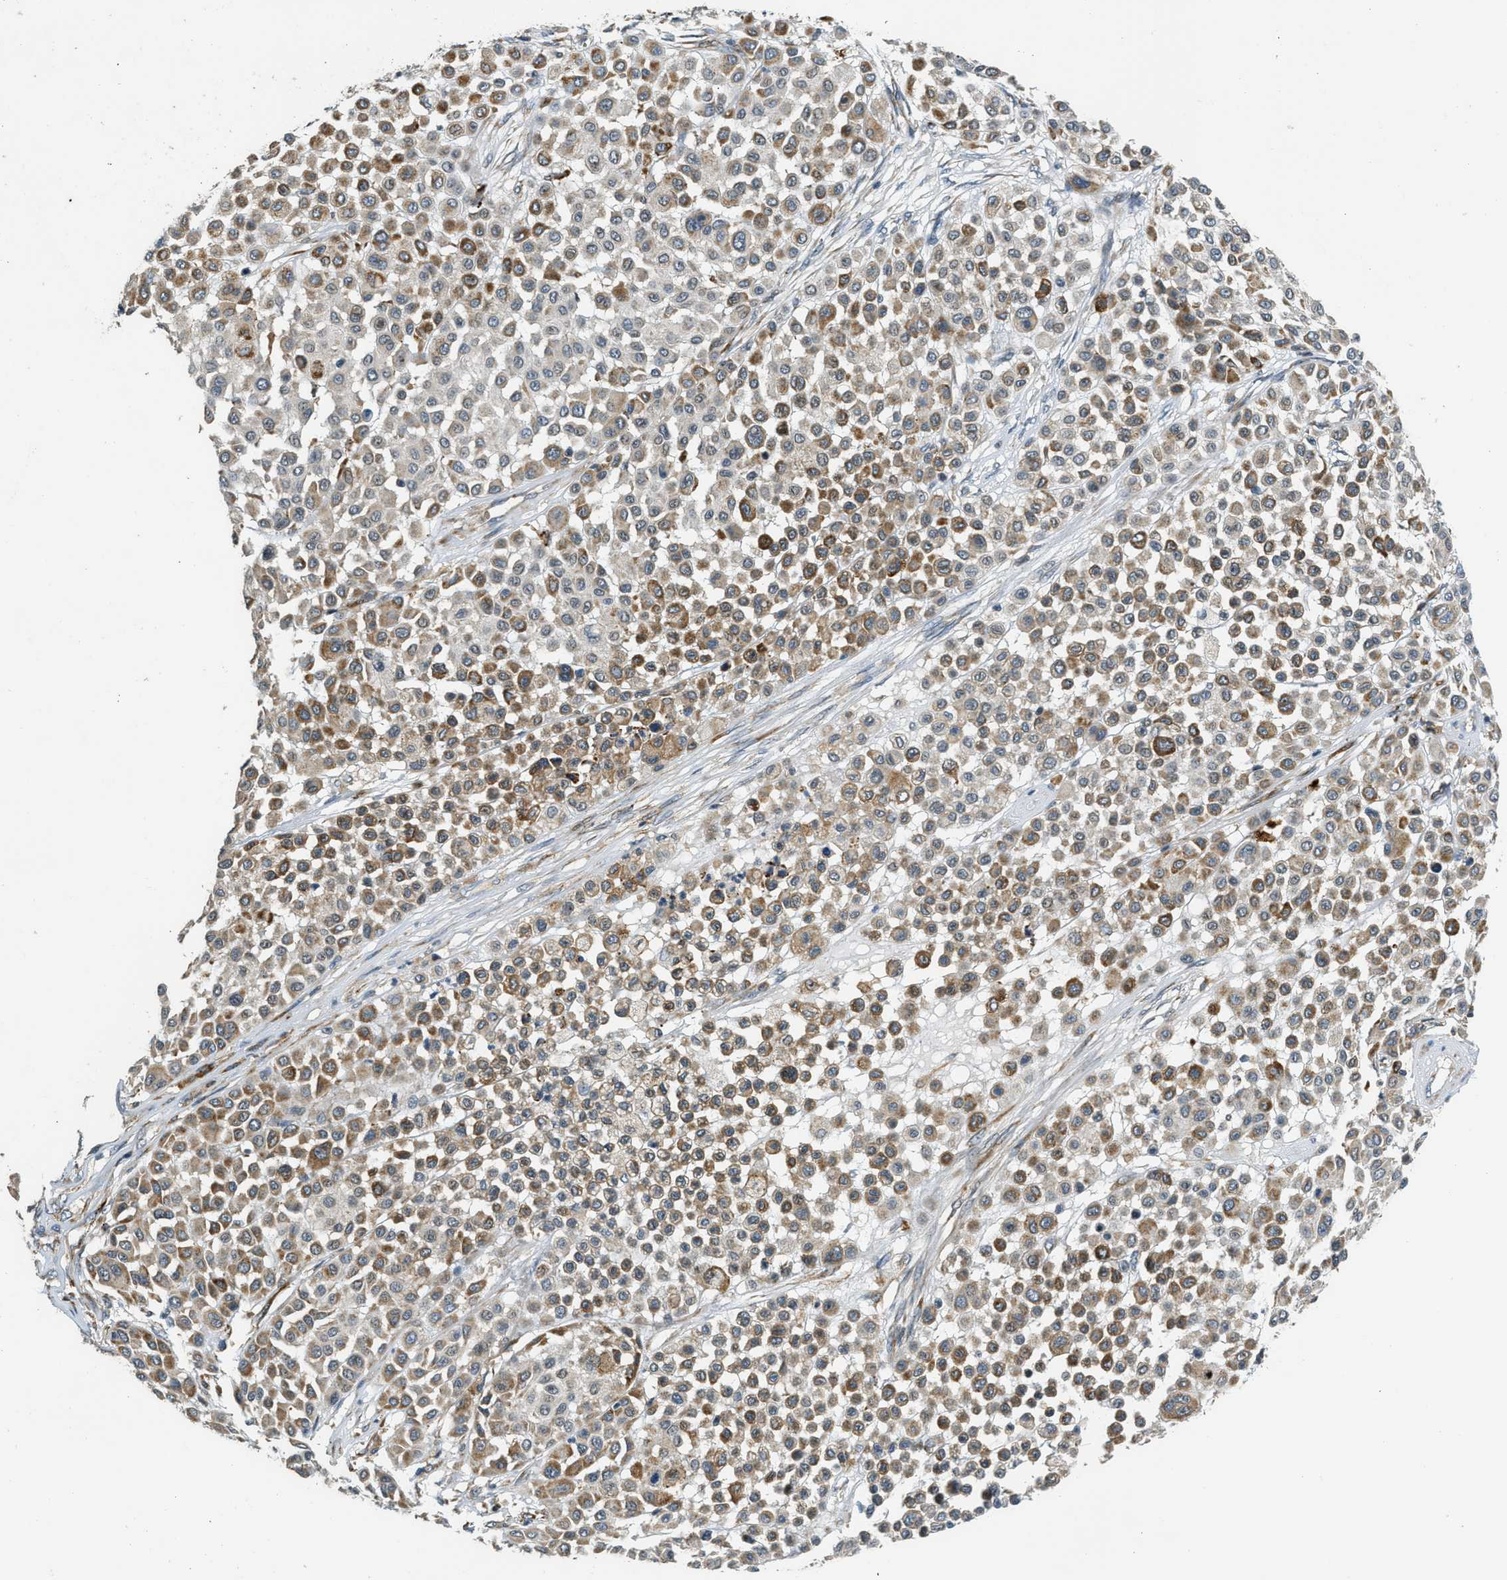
{"staining": {"intensity": "moderate", "quantity": "25%-75%", "location": "cytoplasmic/membranous"}, "tissue": "melanoma", "cell_type": "Tumor cells", "image_type": "cancer", "snomed": [{"axis": "morphology", "description": "Malignant melanoma, Metastatic site"}, {"axis": "topography", "description": "Soft tissue"}], "caption": "Malignant melanoma (metastatic site) stained with IHC displays moderate cytoplasmic/membranous positivity in about 25%-75% of tumor cells.", "gene": "HERC2", "patient": {"sex": "male", "age": 41}}